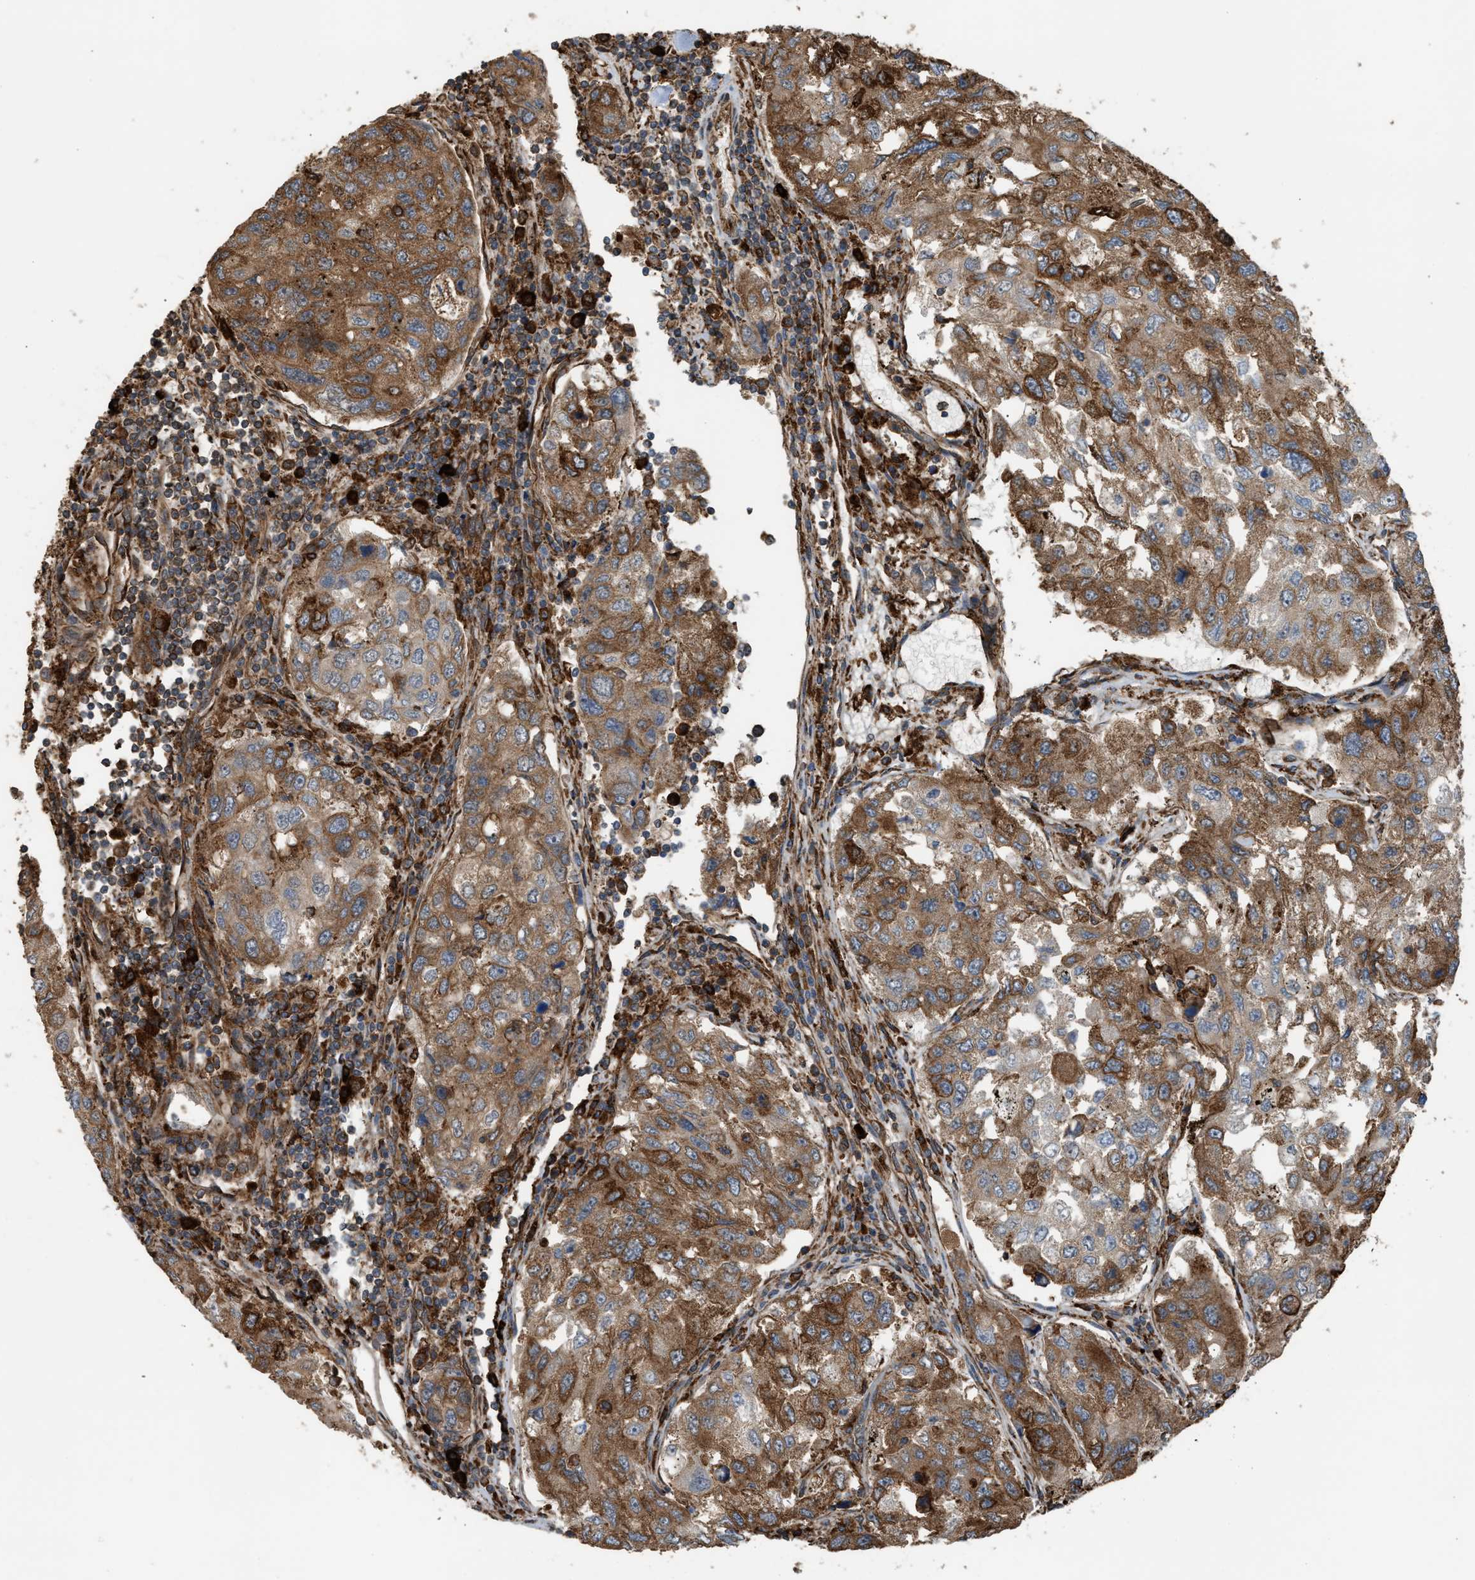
{"staining": {"intensity": "moderate", "quantity": ">75%", "location": "cytoplasmic/membranous"}, "tissue": "urothelial cancer", "cell_type": "Tumor cells", "image_type": "cancer", "snomed": [{"axis": "morphology", "description": "Urothelial carcinoma, High grade"}, {"axis": "topography", "description": "Lymph node"}, {"axis": "topography", "description": "Urinary bladder"}], "caption": "Moderate cytoplasmic/membranous expression is present in about >75% of tumor cells in urothelial cancer.", "gene": "BAIAP2L1", "patient": {"sex": "male", "age": 51}}